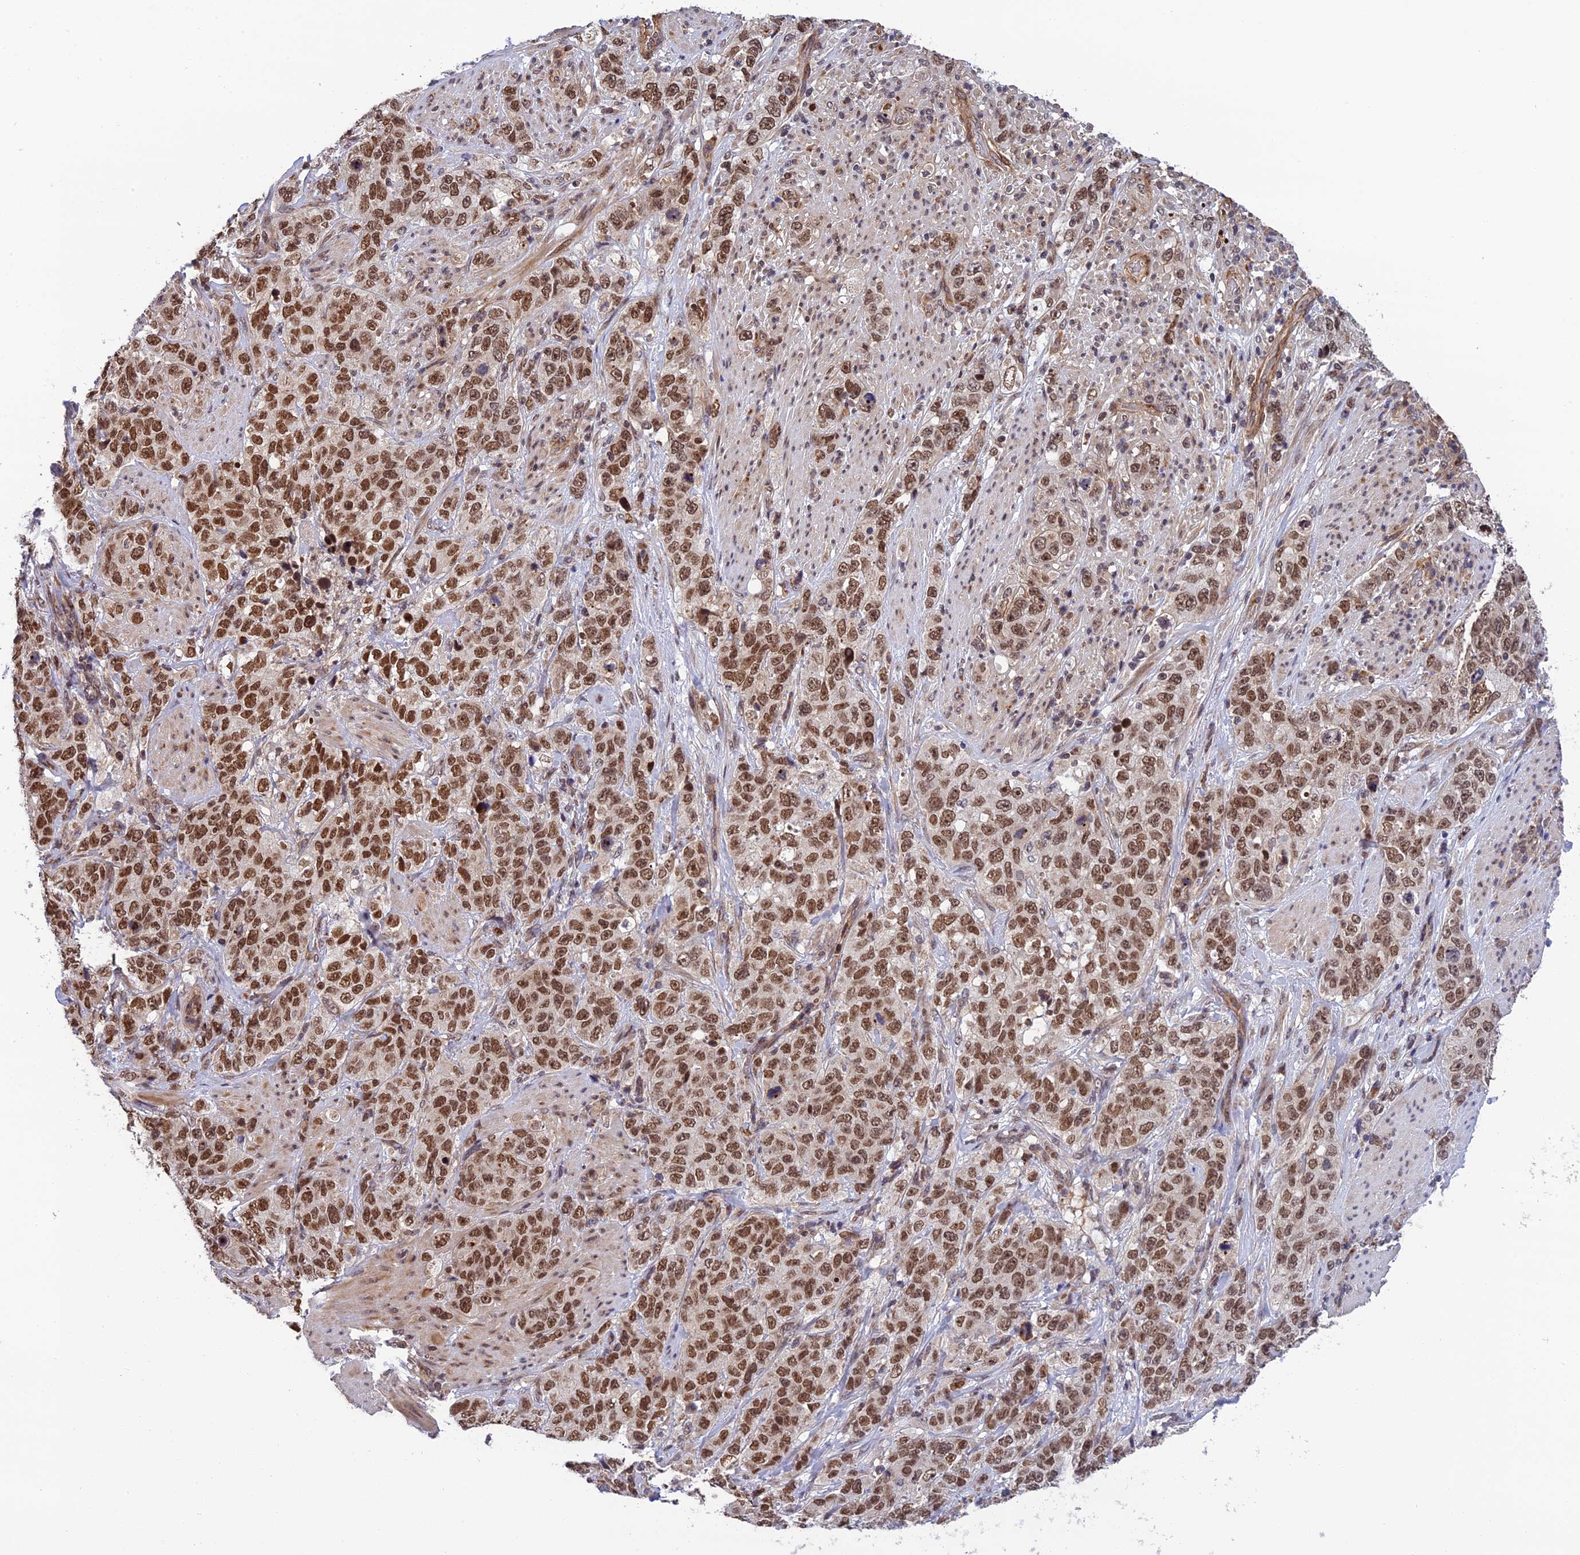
{"staining": {"intensity": "moderate", "quantity": ">75%", "location": "nuclear"}, "tissue": "stomach cancer", "cell_type": "Tumor cells", "image_type": "cancer", "snomed": [{"axis": "morphology", "description": "Adenocarcinoma, NOS"}, {"axis": "topography", "description": "Stomach"}], "caption": "Immunohistochemical staining of human stomach cancer (adenocarcinoma) displays medium levels of moderate nuclear protein staining in about >75% of tumor cells.", "gene": "REXO1", "patient": {"sex": "male", "age": 48}}